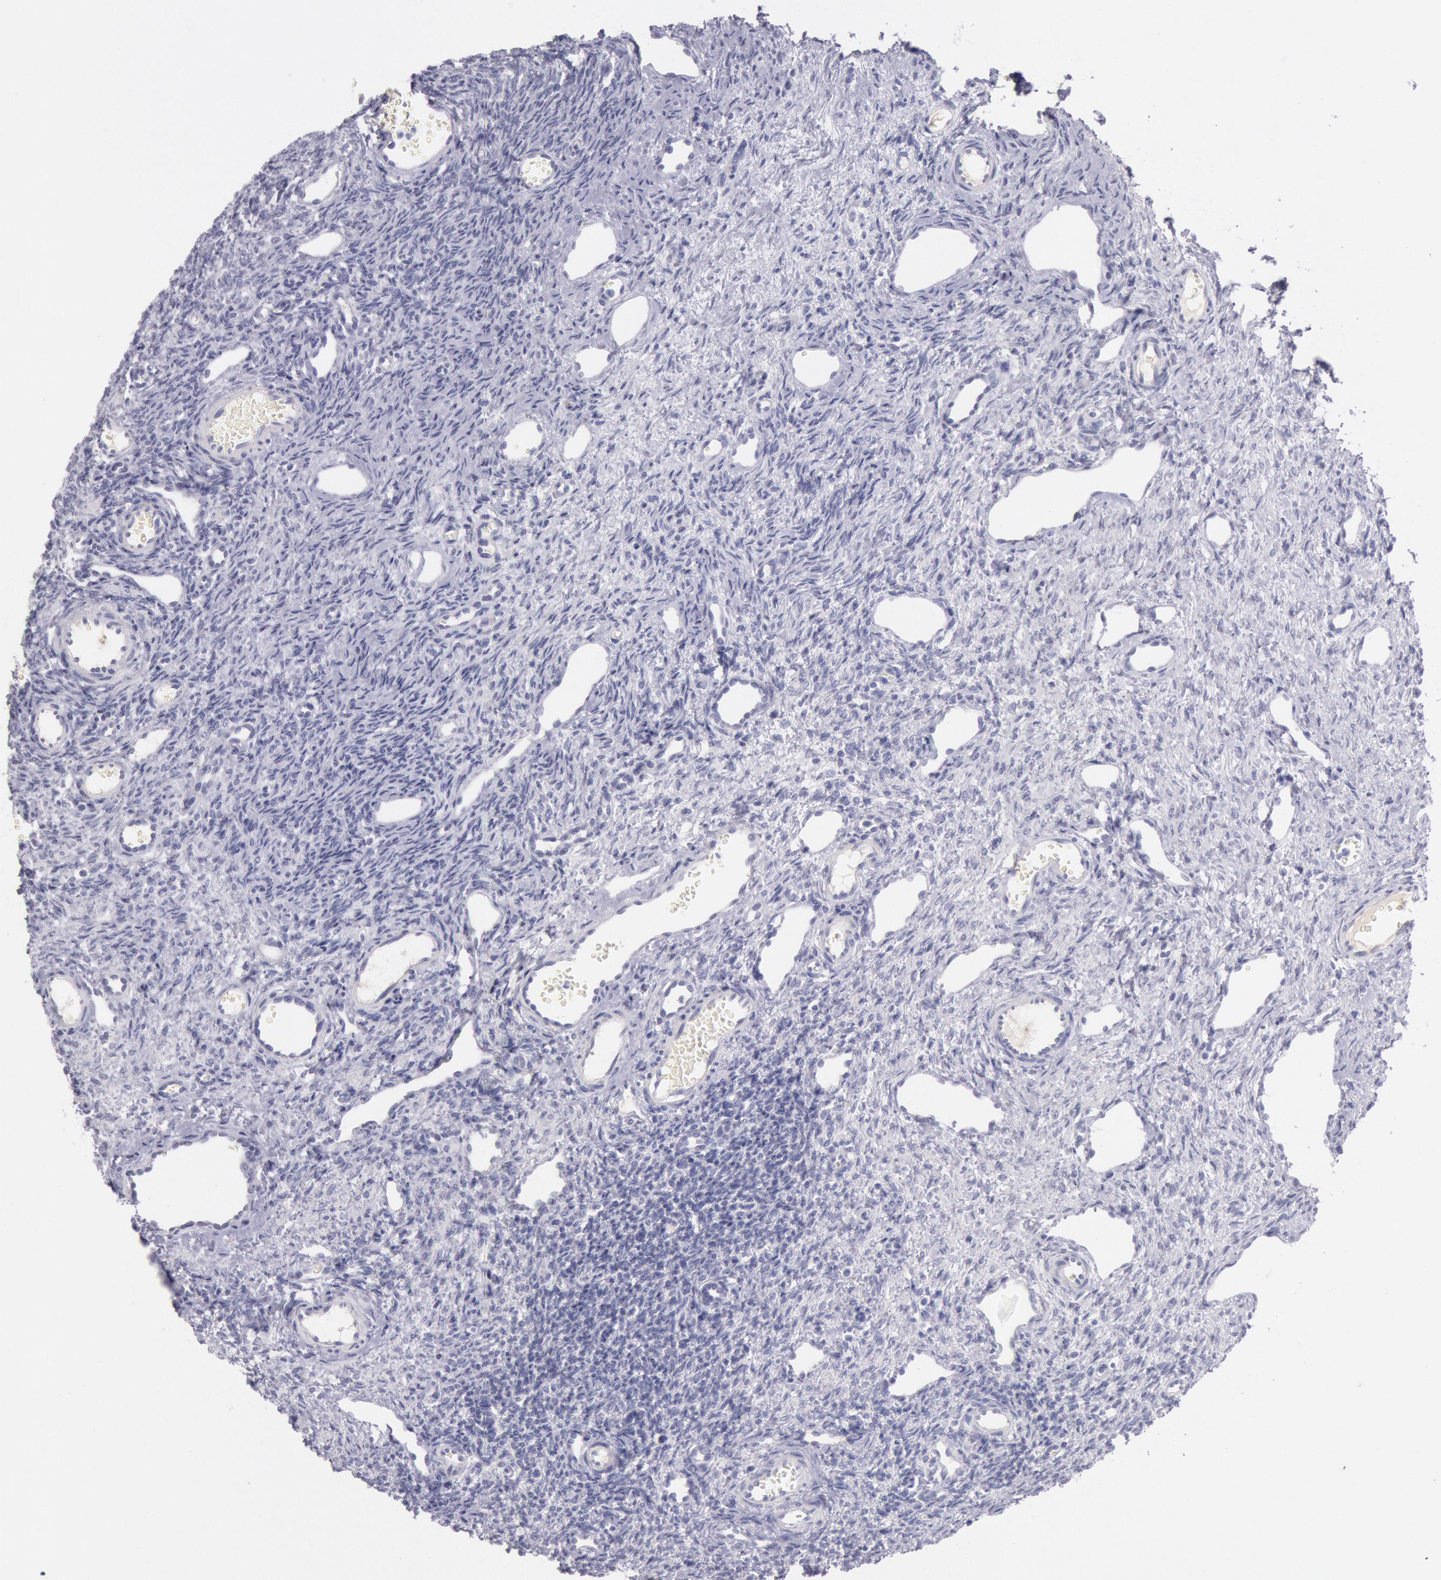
{"staining": {"intensity": "negative", "quantity": "none", "location": "none"}, "tissue": "ovary", "cell_type": "Follicle cells", "image_type": "normal", "snomed": [{"axis": "morphology", "description": "Normal tissue, NOS"}, {"axis": "topography", "description": "Ovary"}], "caption": "Immunohistochemistry photomicrograph of benign human ovary stained for a protein (brown), which exhibits no positivity in follicle cells. The staining is performed using DAB (3,3'-diaminobenzidine) brown chromogen with nuclei counter-stained in using hematoxylin.", "gene": "EGFR", "patient": {"sex": "female", "age": 33}}